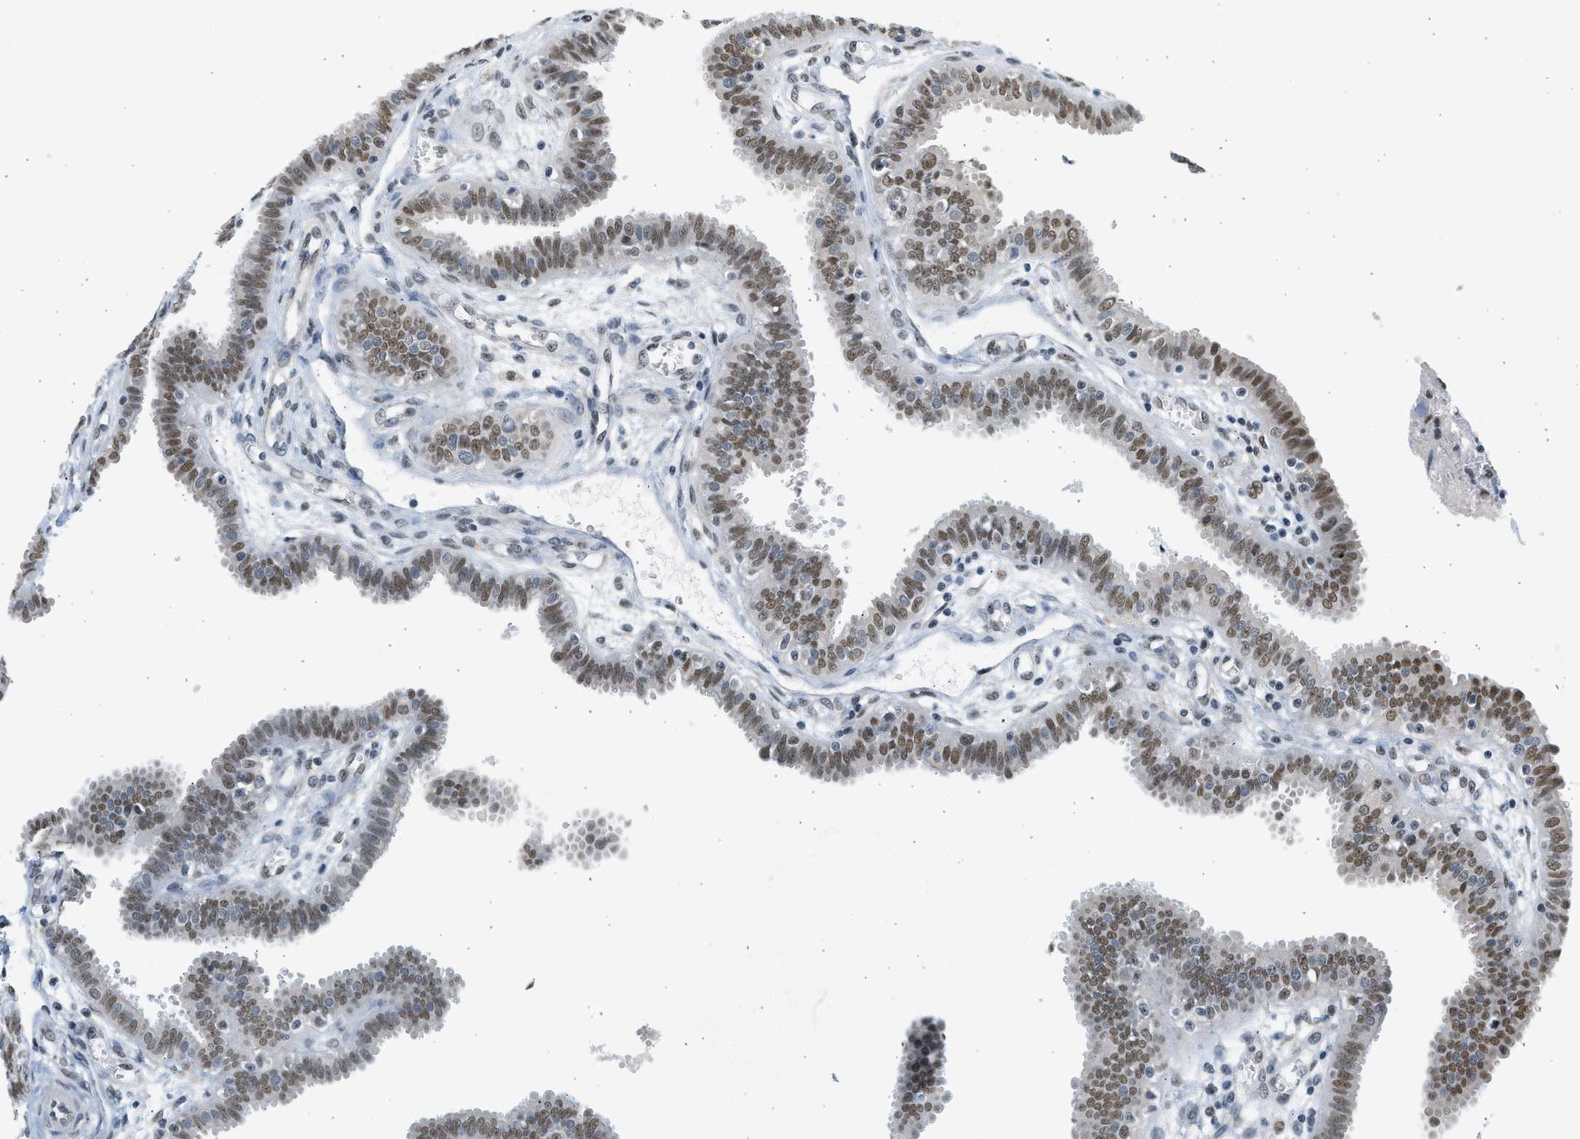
{"staining": {"intensity": "moderate", "quantity": ">75%", "location": "nuclear"}, "tissue": "fallopian tube", "cell_type": "Glandular cells", "image_type": "normal", "snomed": [{"axis": "morphology", "description": "Normal tissue, NOS"}, {"axis": "topography", "description": "Fallopian tube"}], "caption": "Fallopian tube stained for a protein (brown) shows moderate nuclear positive expression in approximately >75% of glandular cells.", "gene": "HIPK1", "patient": {"sex": "female", "age": 32}}